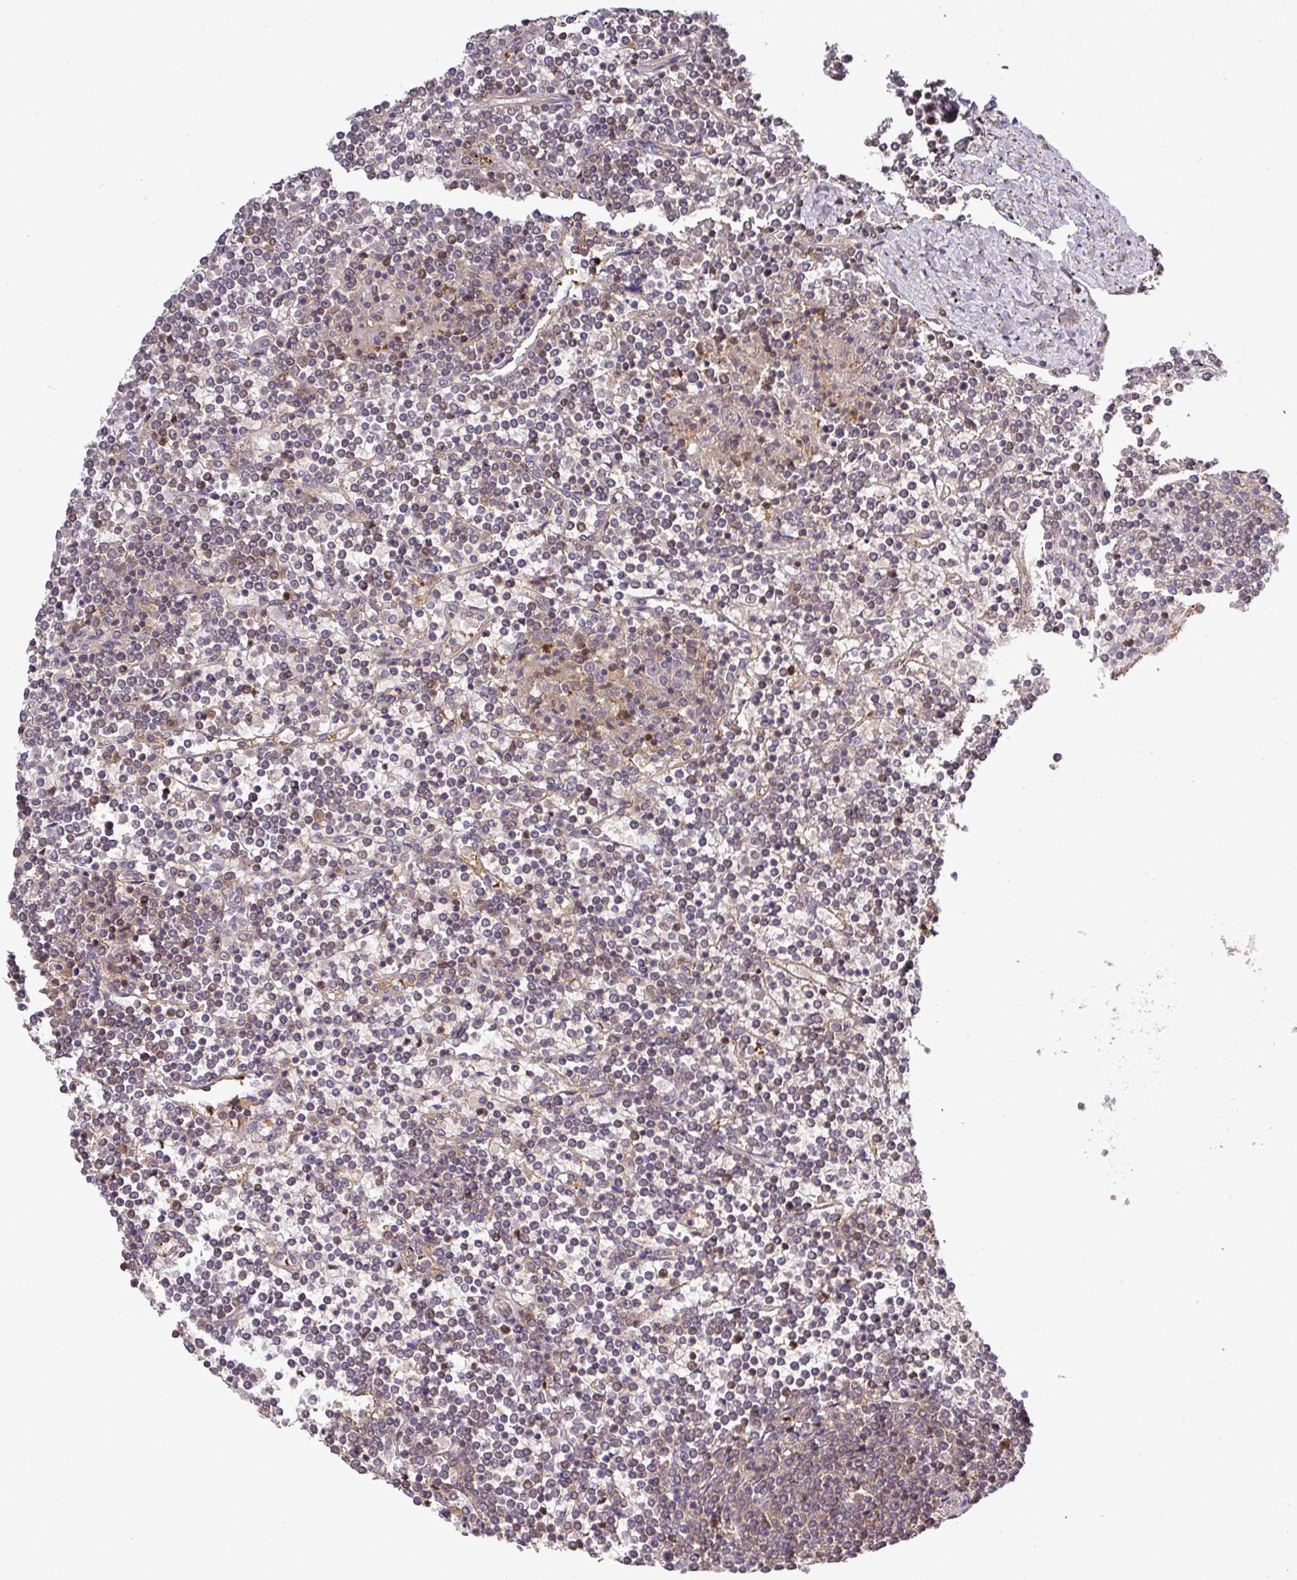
{"staining": {"intensity": "negative", "quantity": "none", "location": "none"}, "tissue": "lymphoma", "cell_type": "Tumor cells", "image_type": "cancer", "snomed": [{"axis": "morphology", "description": "Malignant lymphoma, non-Hodgkin's type, Low grade"}, {"axis": "topography", "description": "Spleen"}], "caption": "Immunohistochemistry (IHC) of lymphoma displays no expression in tumor cells.", "gene": "TMEM107", "patient": {"sex": "female", "age": 19}}